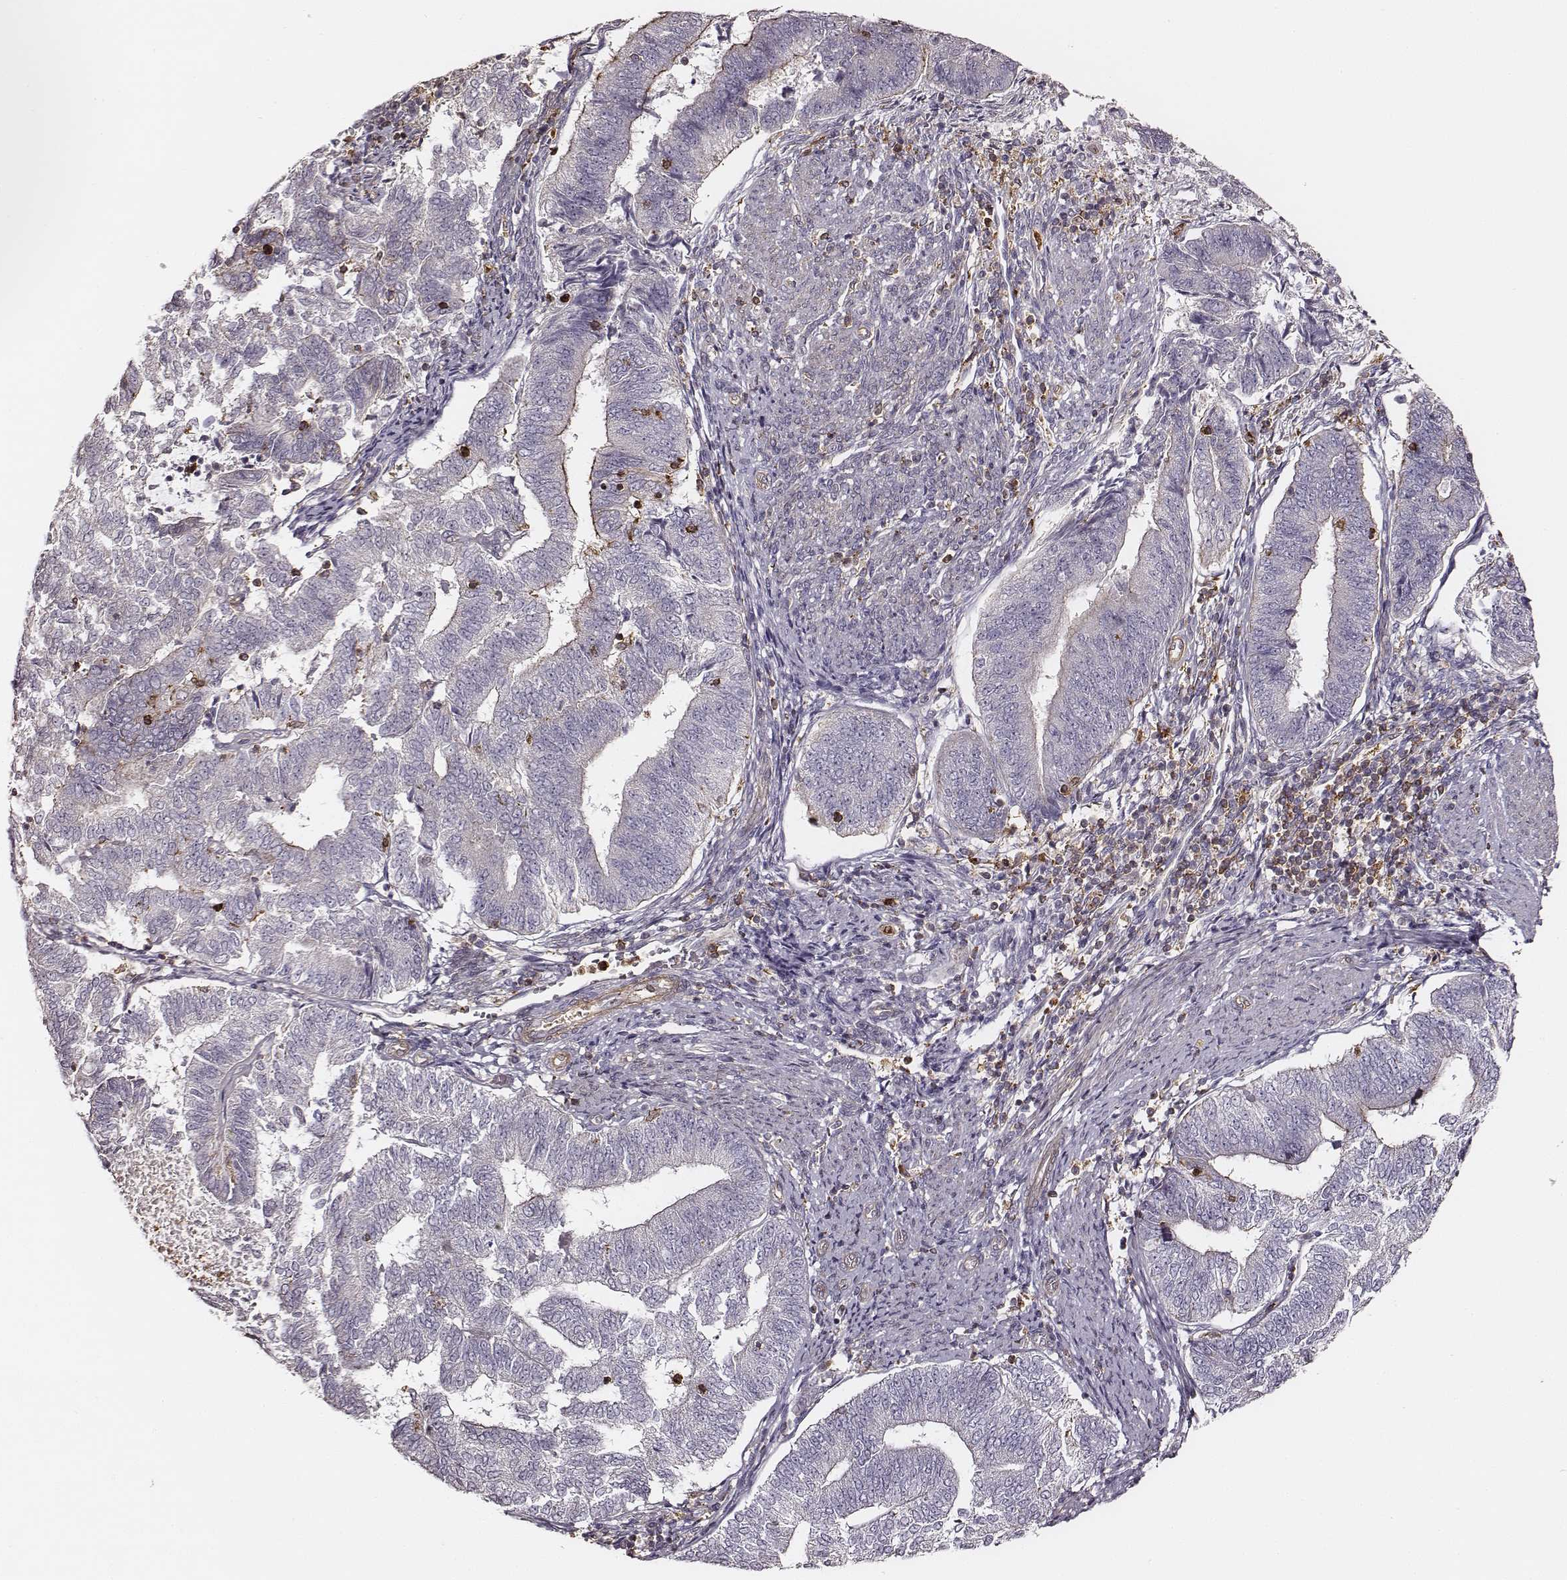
{"staining": {"intensity": "negative", "quantity": "none", "location": "none"}, "tissue": "endometrial cancer", "cell_type": "Tumor cells", "image_type": "cancer", "snomed": [{"axis": "morphology", "description": "Adenocarcinoma, NOS"}, {"axis": "topography", "description": "Endometrium"}], "caption": "The histopathology image shows no significant staining in tumor cells of endometrial cancer (adenocarcinoma). (DAB (3,3'-diaminobenzidine) immunohistochemistry with hematoxylin counter stain).", "gene": "ZYX", "patient": {"sex": "female", "age": 65}}